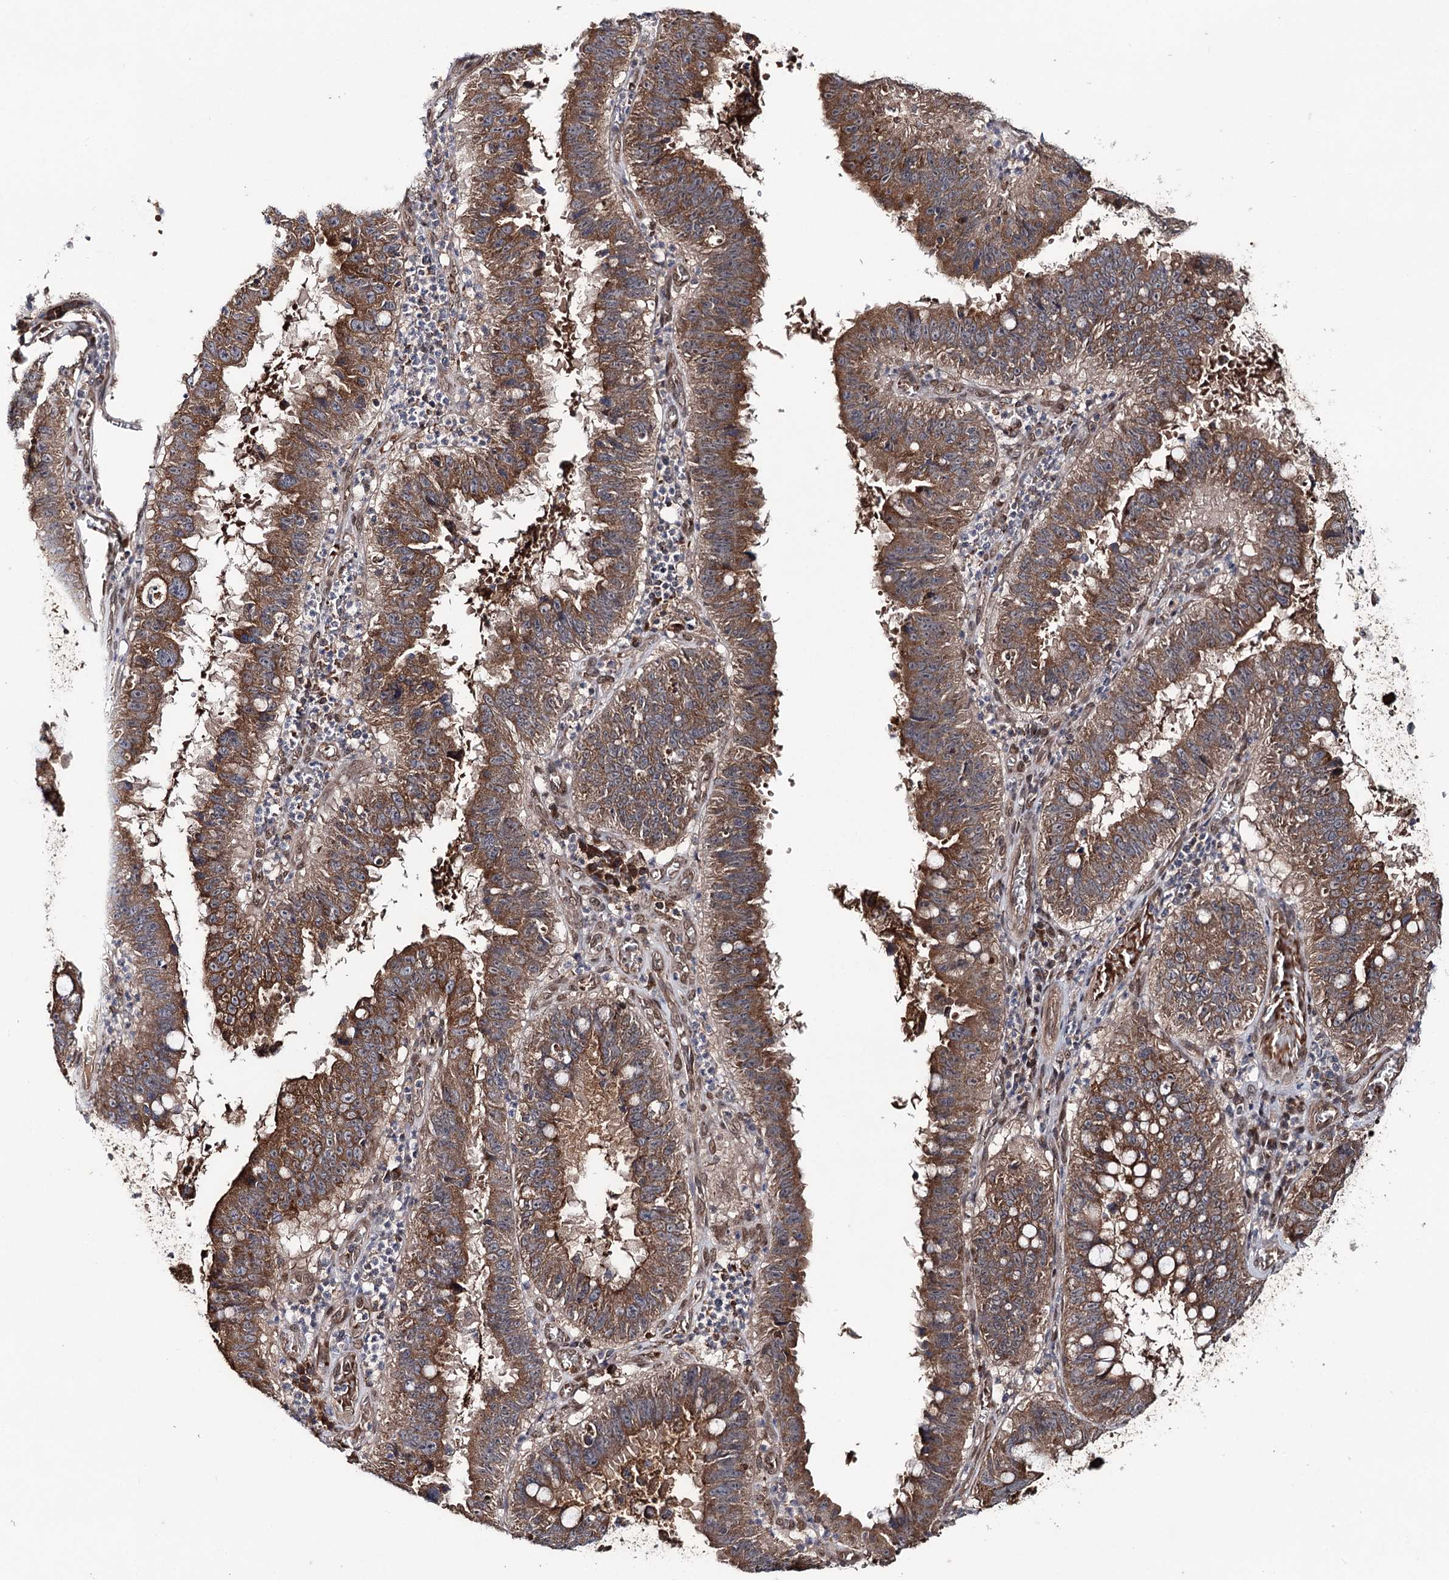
{"staining": {"intensity": "strong", "quantity": ">75%", "location": "cytoplasmic/membranous"}, "tissue": "stomach cancer", "cell_type": "Tumor cells", "image_type": "cancer", "snomed": [{"axis": "morphology", "description": "Adenocarcinoma, NOS"}, {"axis": "topography", "description": "Stomach"}], "caption": "Human adenocarcinoma (stomach) stained with a protein marker displays strong staining in tumor cells.", "gene": "MSANTD2", "patient": {"sex": "male", "age": 59}}